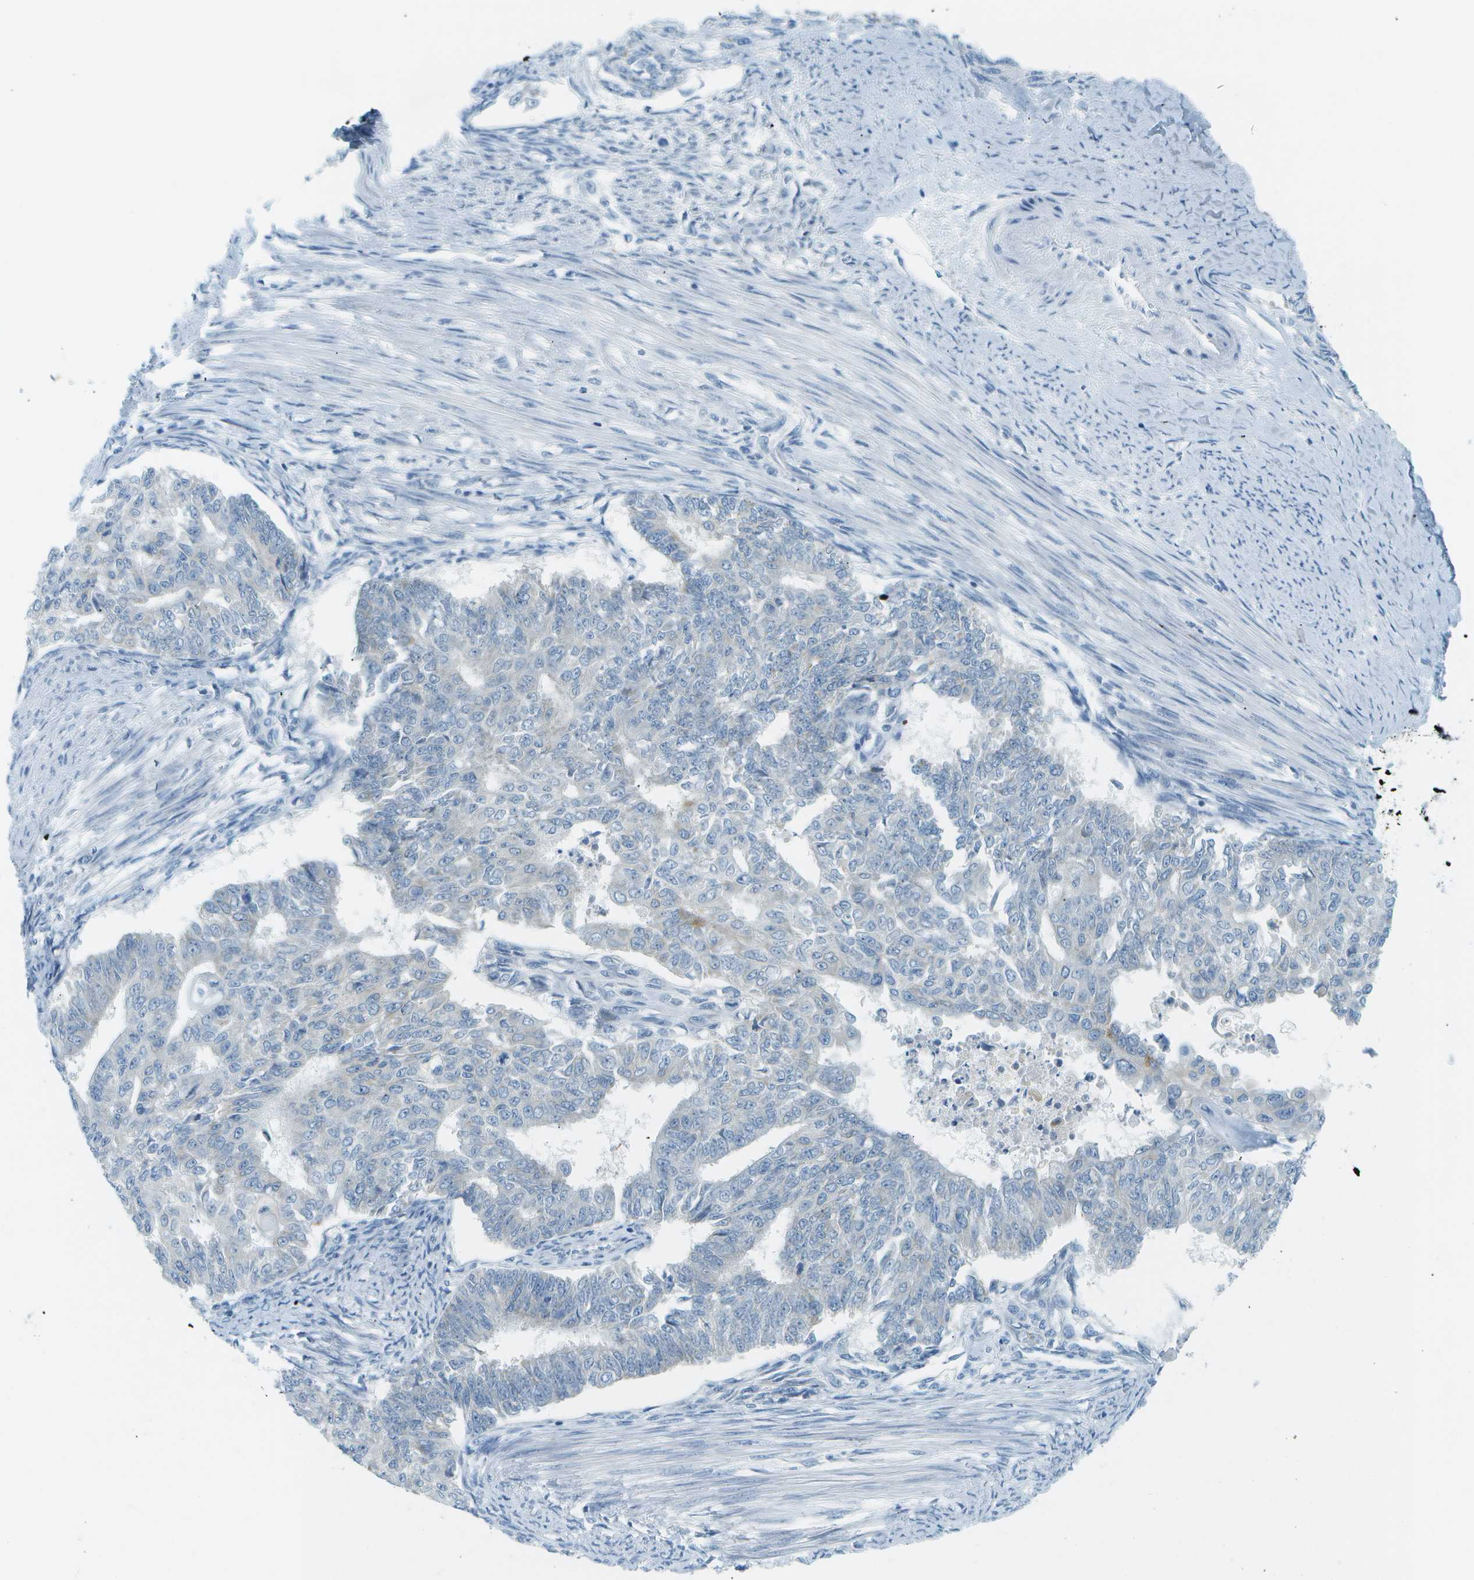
{"staining": {"intensity": "negative", "quantity": "none", "location": "none"}, "tissue": "endometrial cancer", "cell_type": "Tumor cells", "image_type": "cancer", "snomed": [{"axis": "morphology", "description": "Adenocarcinoma, NOS"}, {"axis": "topography", "description": "Endometrium"}], "caption": "An image of endometrial cancer (adenocarcinoma) stained for a protein reveals no brown staining in tumor cells. (Brightfield microscopy of DAB IHC at high magnification).", "gene": "SMYD5", "patient": {"sex": "female", "age": 32}}